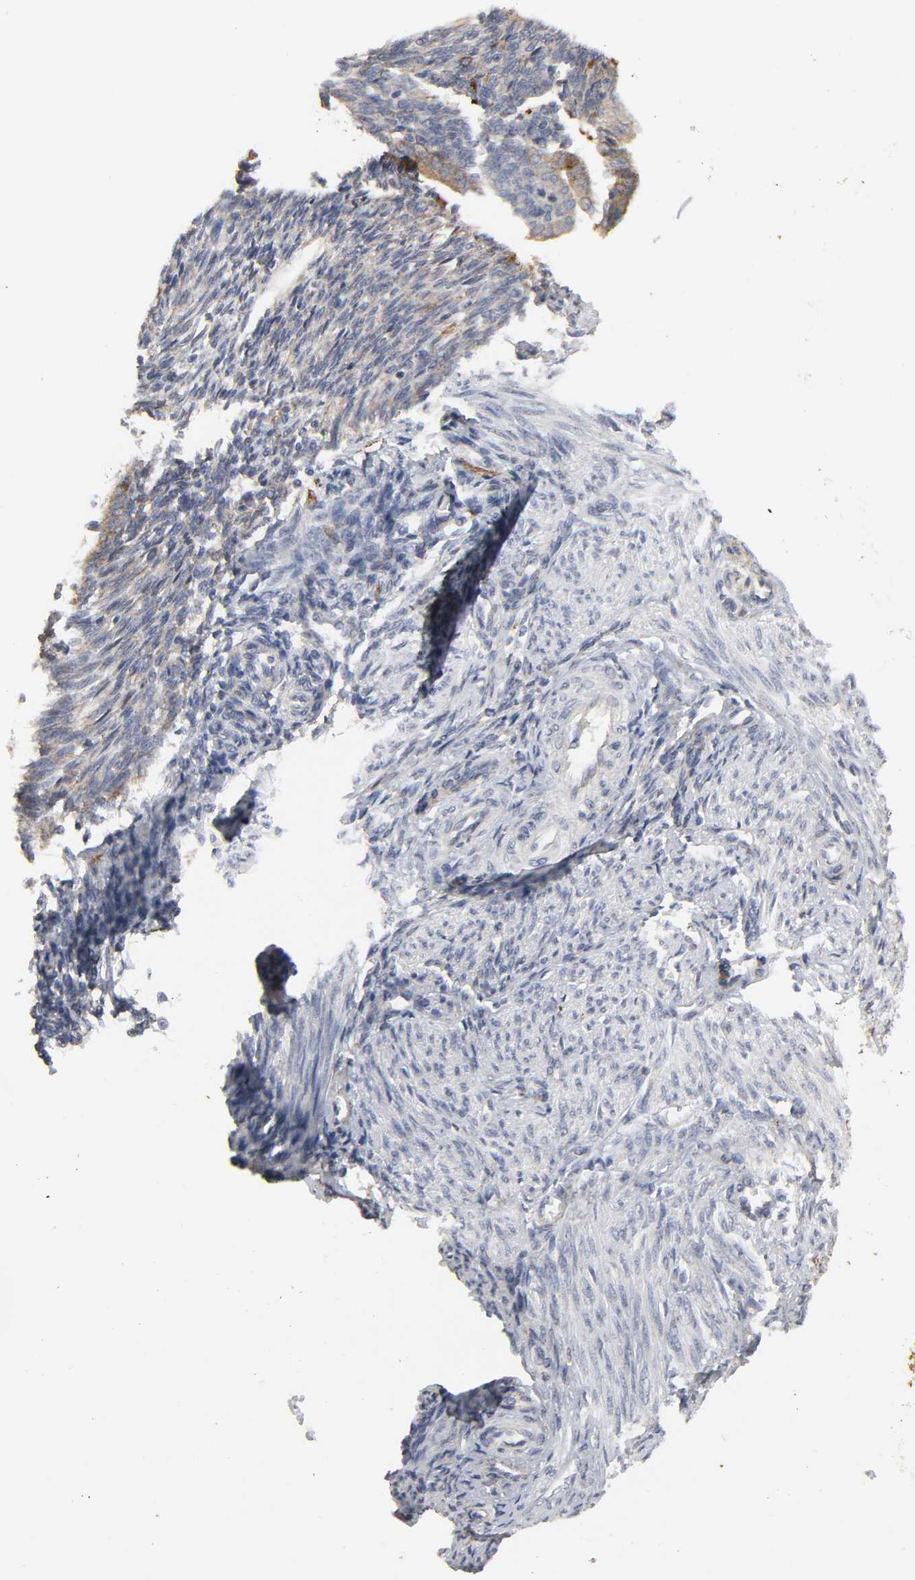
{"staining": {"intensity": "weak", "quantity": "25%-75%", "location": "cytoplasmic/membranous"}, "tissue": "endometrium", "cell_type": "Cells in endometrial stroma", "image_type": "normal", "snomed": [{"axis": "morphology", "description": "Normal tissue, NOS"}, {"axis": "topography", "description": "Endometrium"}], "caption": "Protein expression analysis of benign endometrium demonstrates weak cytoplasmic/membranous expression in approximately 25%-75% of cells in endometrial stroma.", "gene": "POR", "patient": {"sex": "female", "age": 27}}